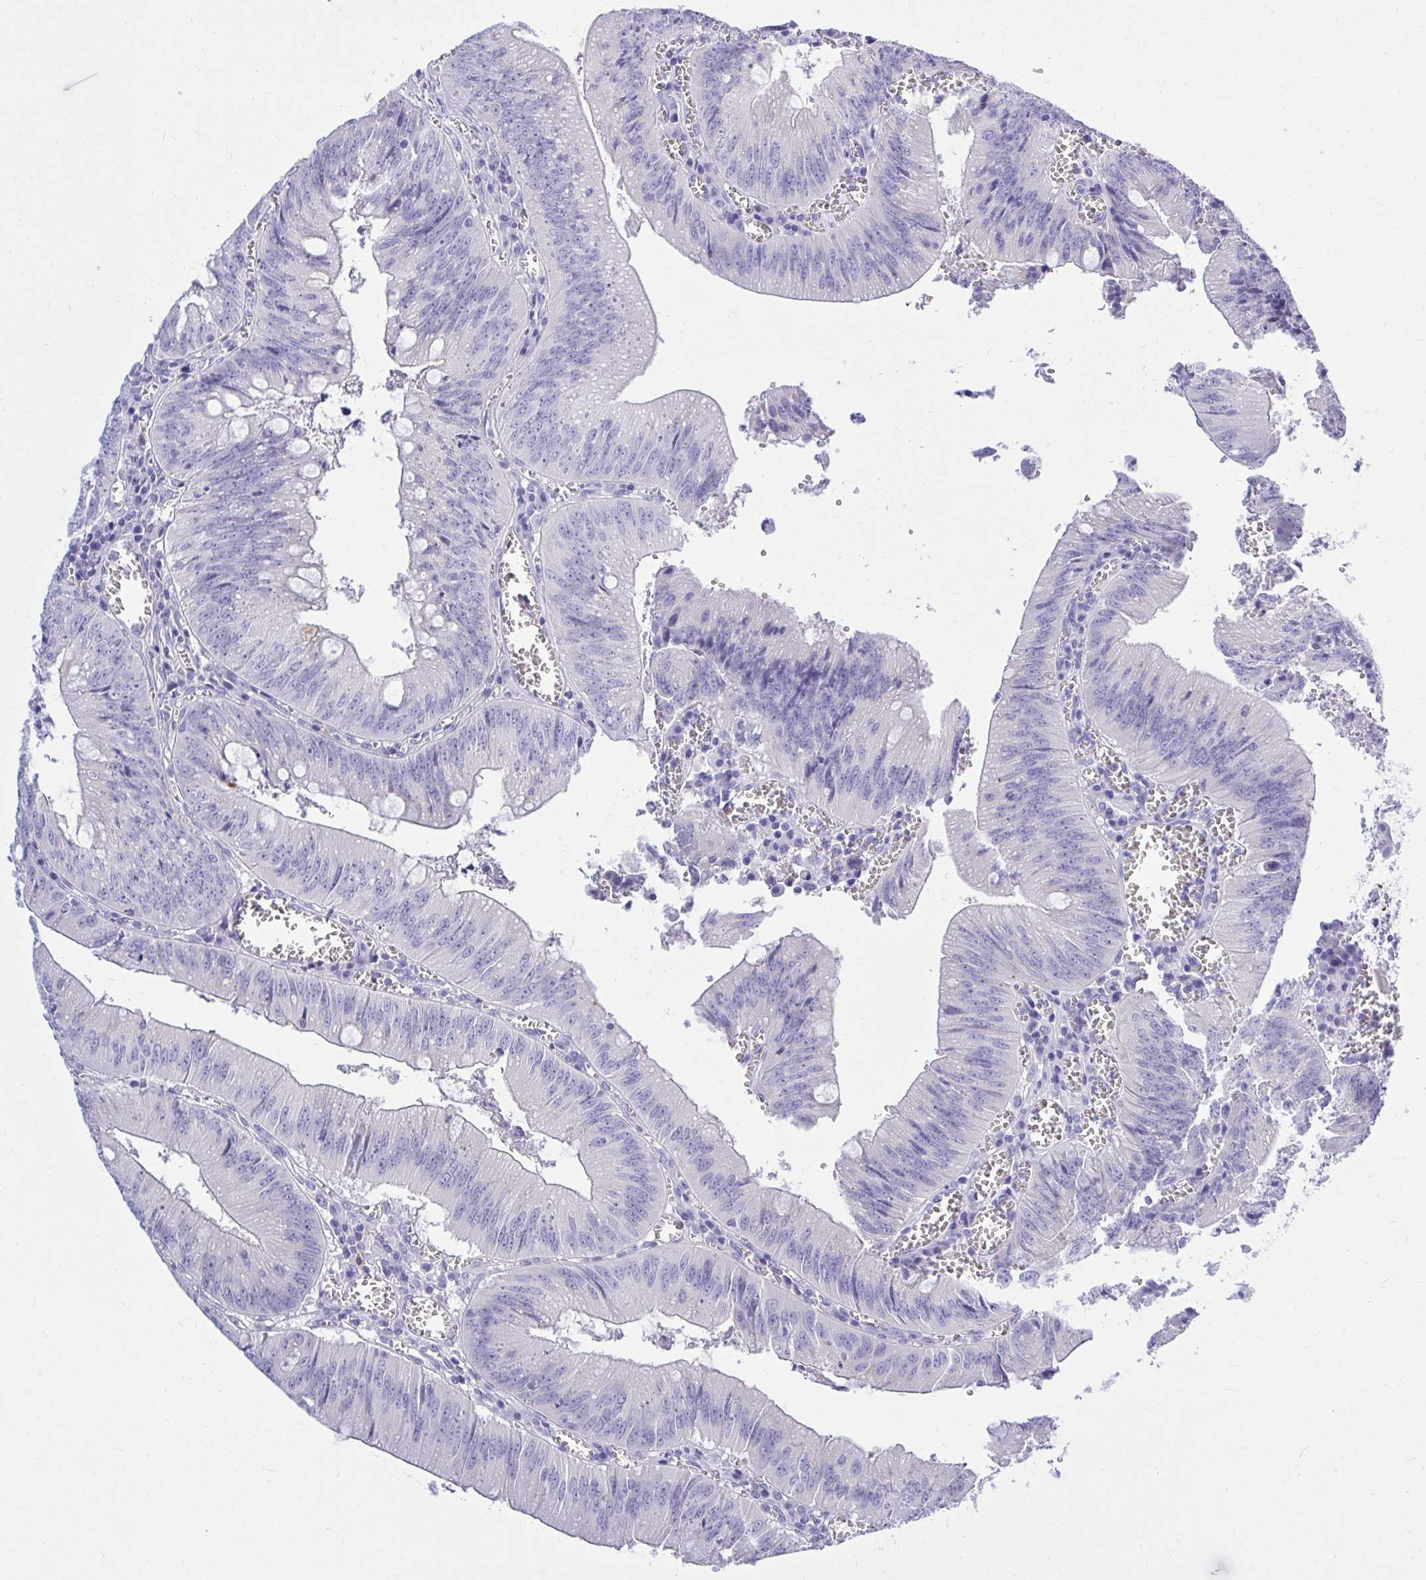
{"staining": {"intensity": "negative", "quantity": "none", "location": "none"}, "tissue": "colorectal cancer", "cell_type": "Tumor cells", "image_type": "cancer", "snomed": [{"axis": "morphology", "description": "Adenocarcinoma, NOS"}, {"axis": "topography", "description": "Rectum"}], "caption": "Colorectal cancer (adenocarcinoma) was stained to show a protein in brown. There is no significant positivity in tumor cells.", "gene": "PSD", "patient": {"sex": "female", "age": 81}}